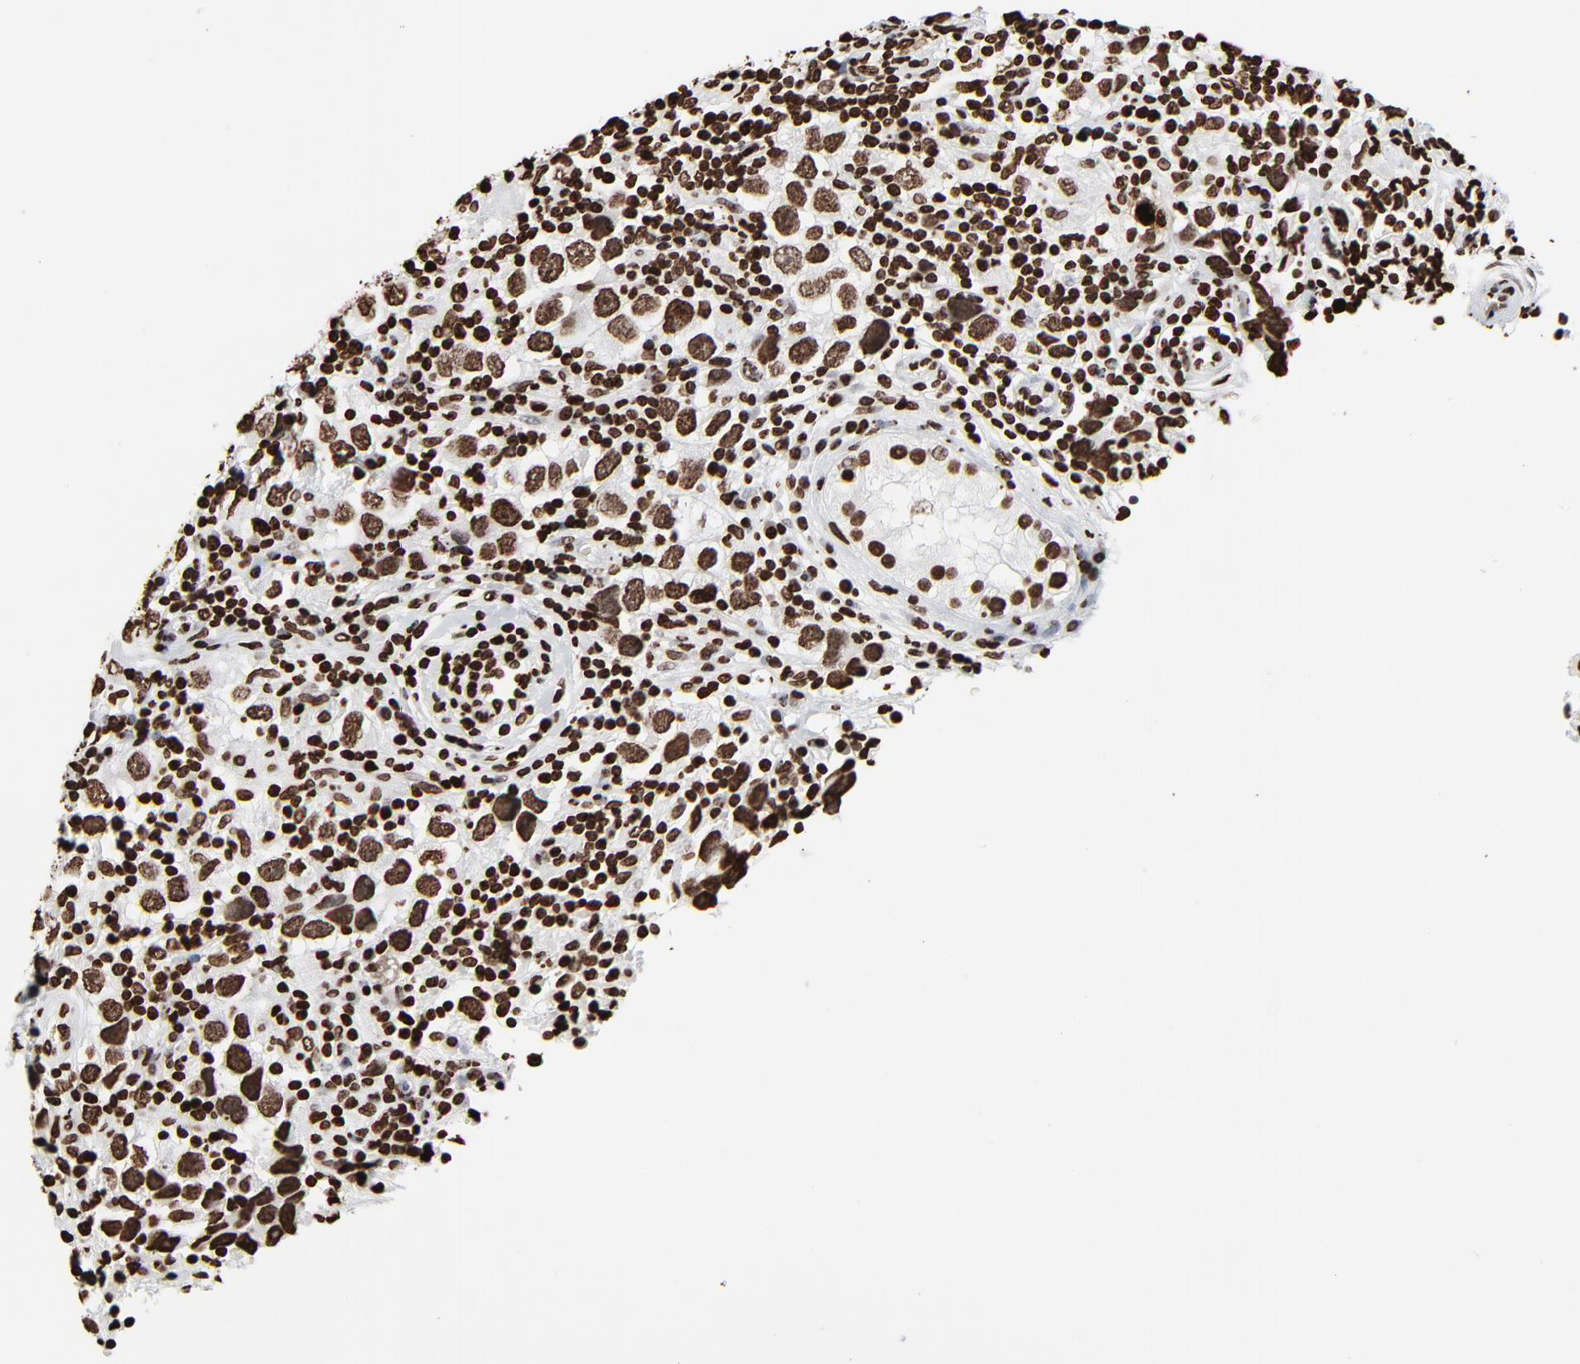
{"staining": {"intensity": "strong", "quantity": ">75%", "location": "nuclear"}, "tissue": "testis cancer", "cell_type": "Tumor cells", "image_type": "cancer", "snomed": [{"axis": "morphology", "description": "Carcinoma, Embryonal, NOS"}, {"axis": "topography", "description": "Testis"}], "caption": "Immunohistochemistry micrograph of human testis cancer stained for a protein (brown), which demonstrates high levels of strong nuclear positivity in about >75% of tumor cells.", "gene": "H3-4", "patient": {"sex": "male", "age": 21}}